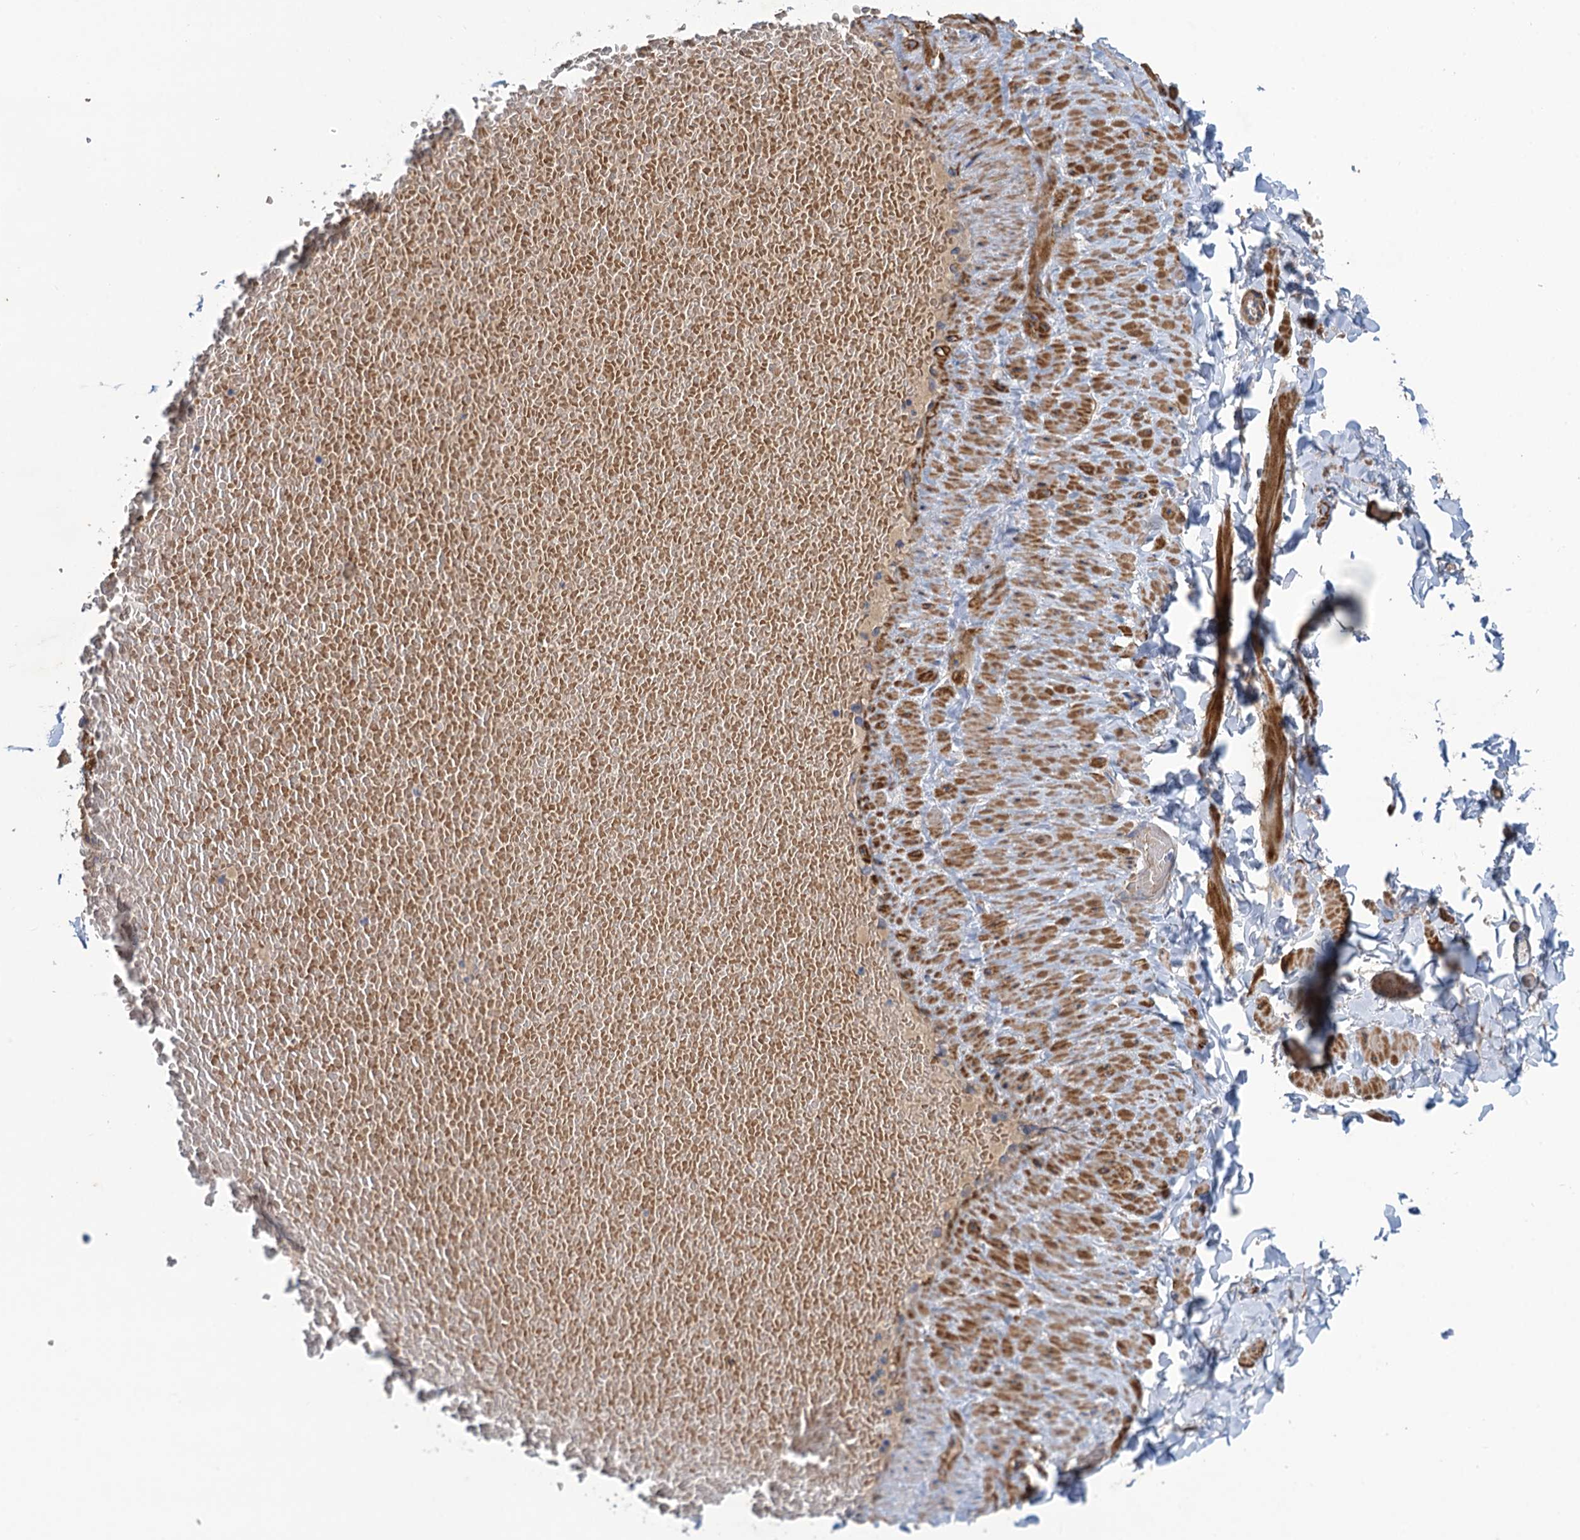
{"staining": {"intensity": "negative", "quantity": "none", "location": "none"}, "tissue": "adipose tissue", "cell_type": "Adipocytes", "image_type": "normal", "snomed": [{"axis": "morphology", "description": "Normal tissue, NOS"}, {"axis": "topography", "description": "Adipose tissue"}, {"axis": "topography", "description": "Vascular tissue"}, {"axis": "topography", "description": "Peripheral nerve tissue"}], "caption": "Immunohistochemistry micrograph of benign adipose tissue: human adipose tissue stained with DAB reveals no significant protein expression in adipocytes.", "gene": "SMCO3", "patient": {"sex": "male", "age": 25}}